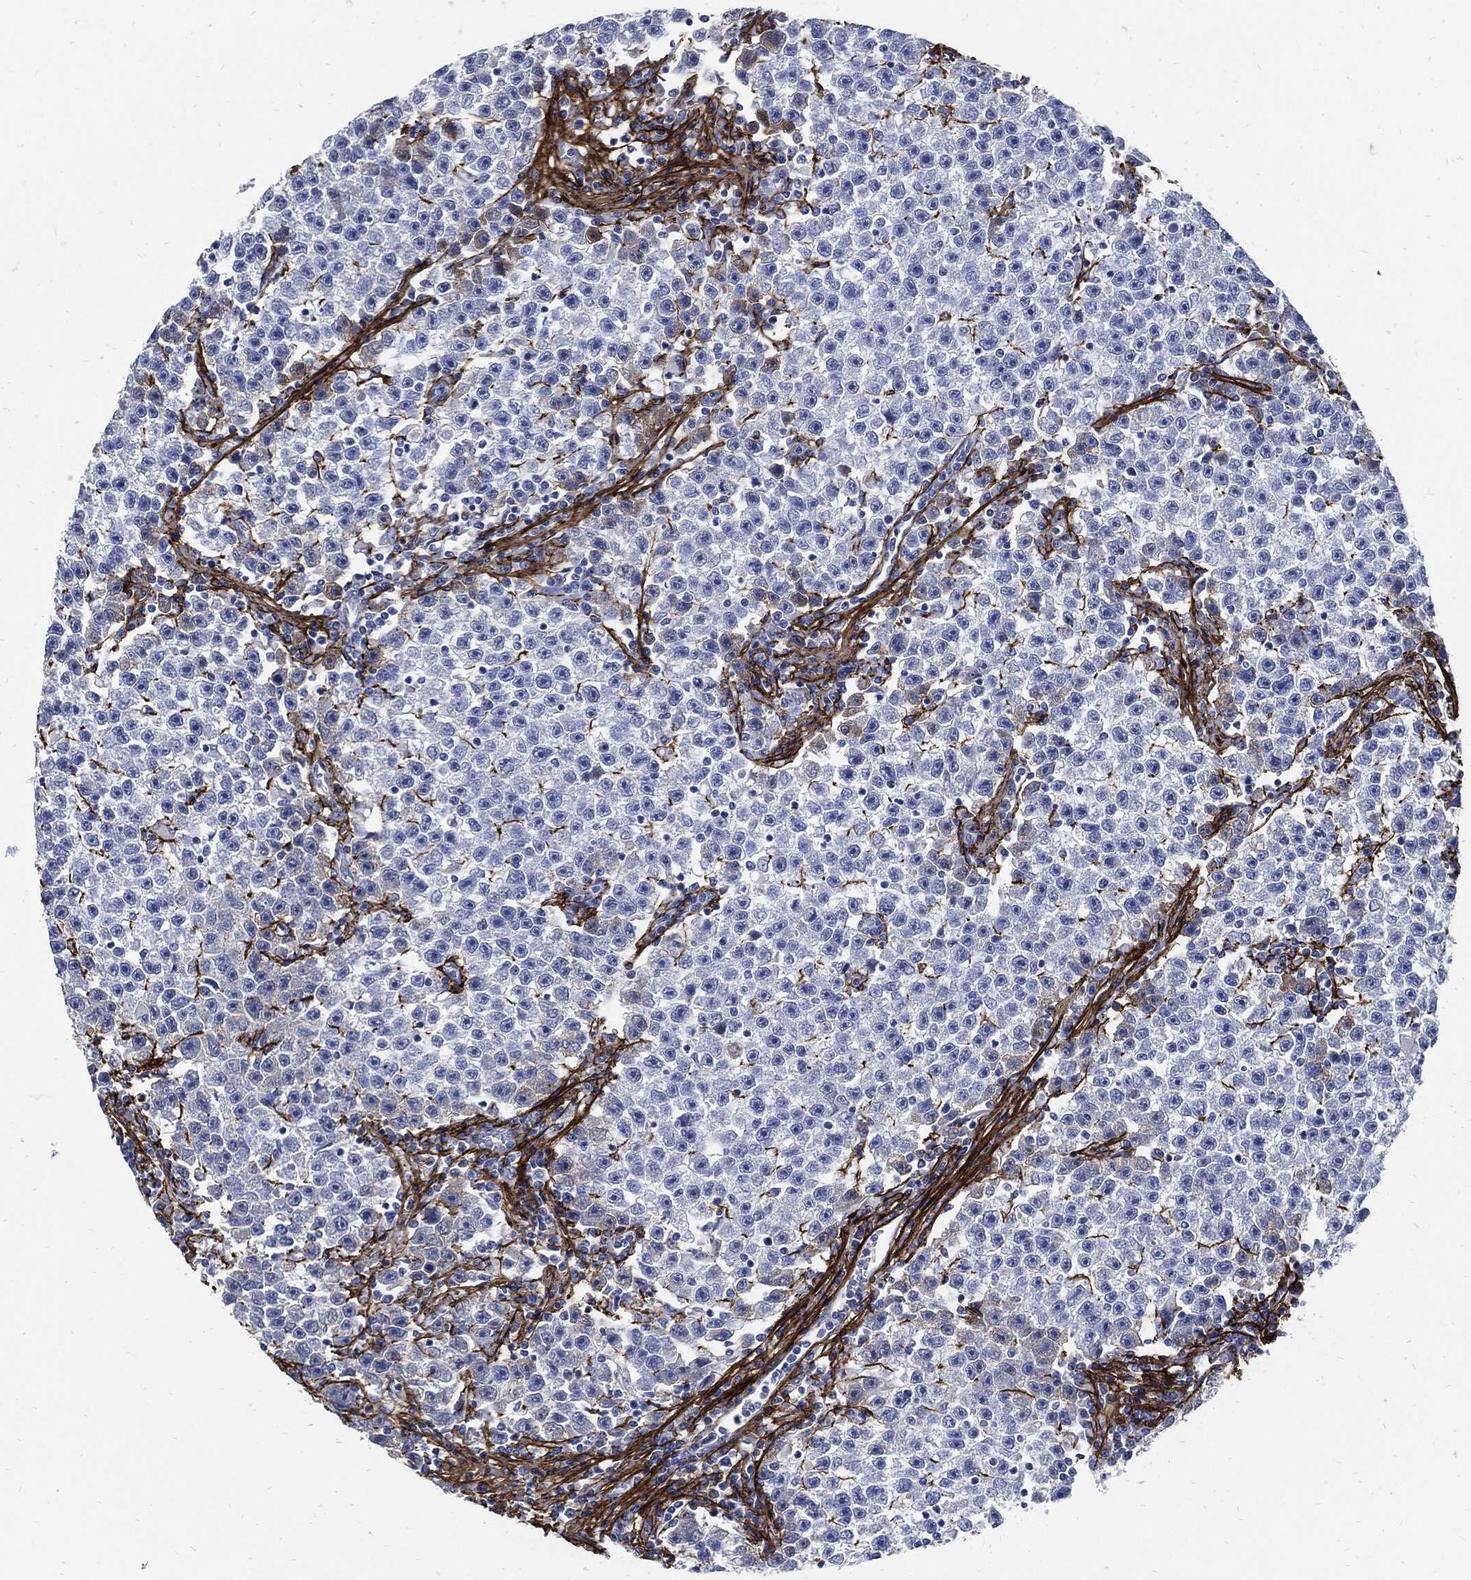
{"staining": {"intensity": "negative", "quantity": "none", "location": "none"}, "tissue": "testis cancer", "cell_type": "Tumor cells", "image_type": "cancer", "snomed": [{"axis": "morphology", "description": "Seminoma, NOS"}, {"axis": "topography", "description": "Testis"}], "caption": "Immunohistochemical staining of testis seminoma displays no significant expression in tumor cells.", "gene": "FBN1", "patient": {"sex": "male", "age": 22}}